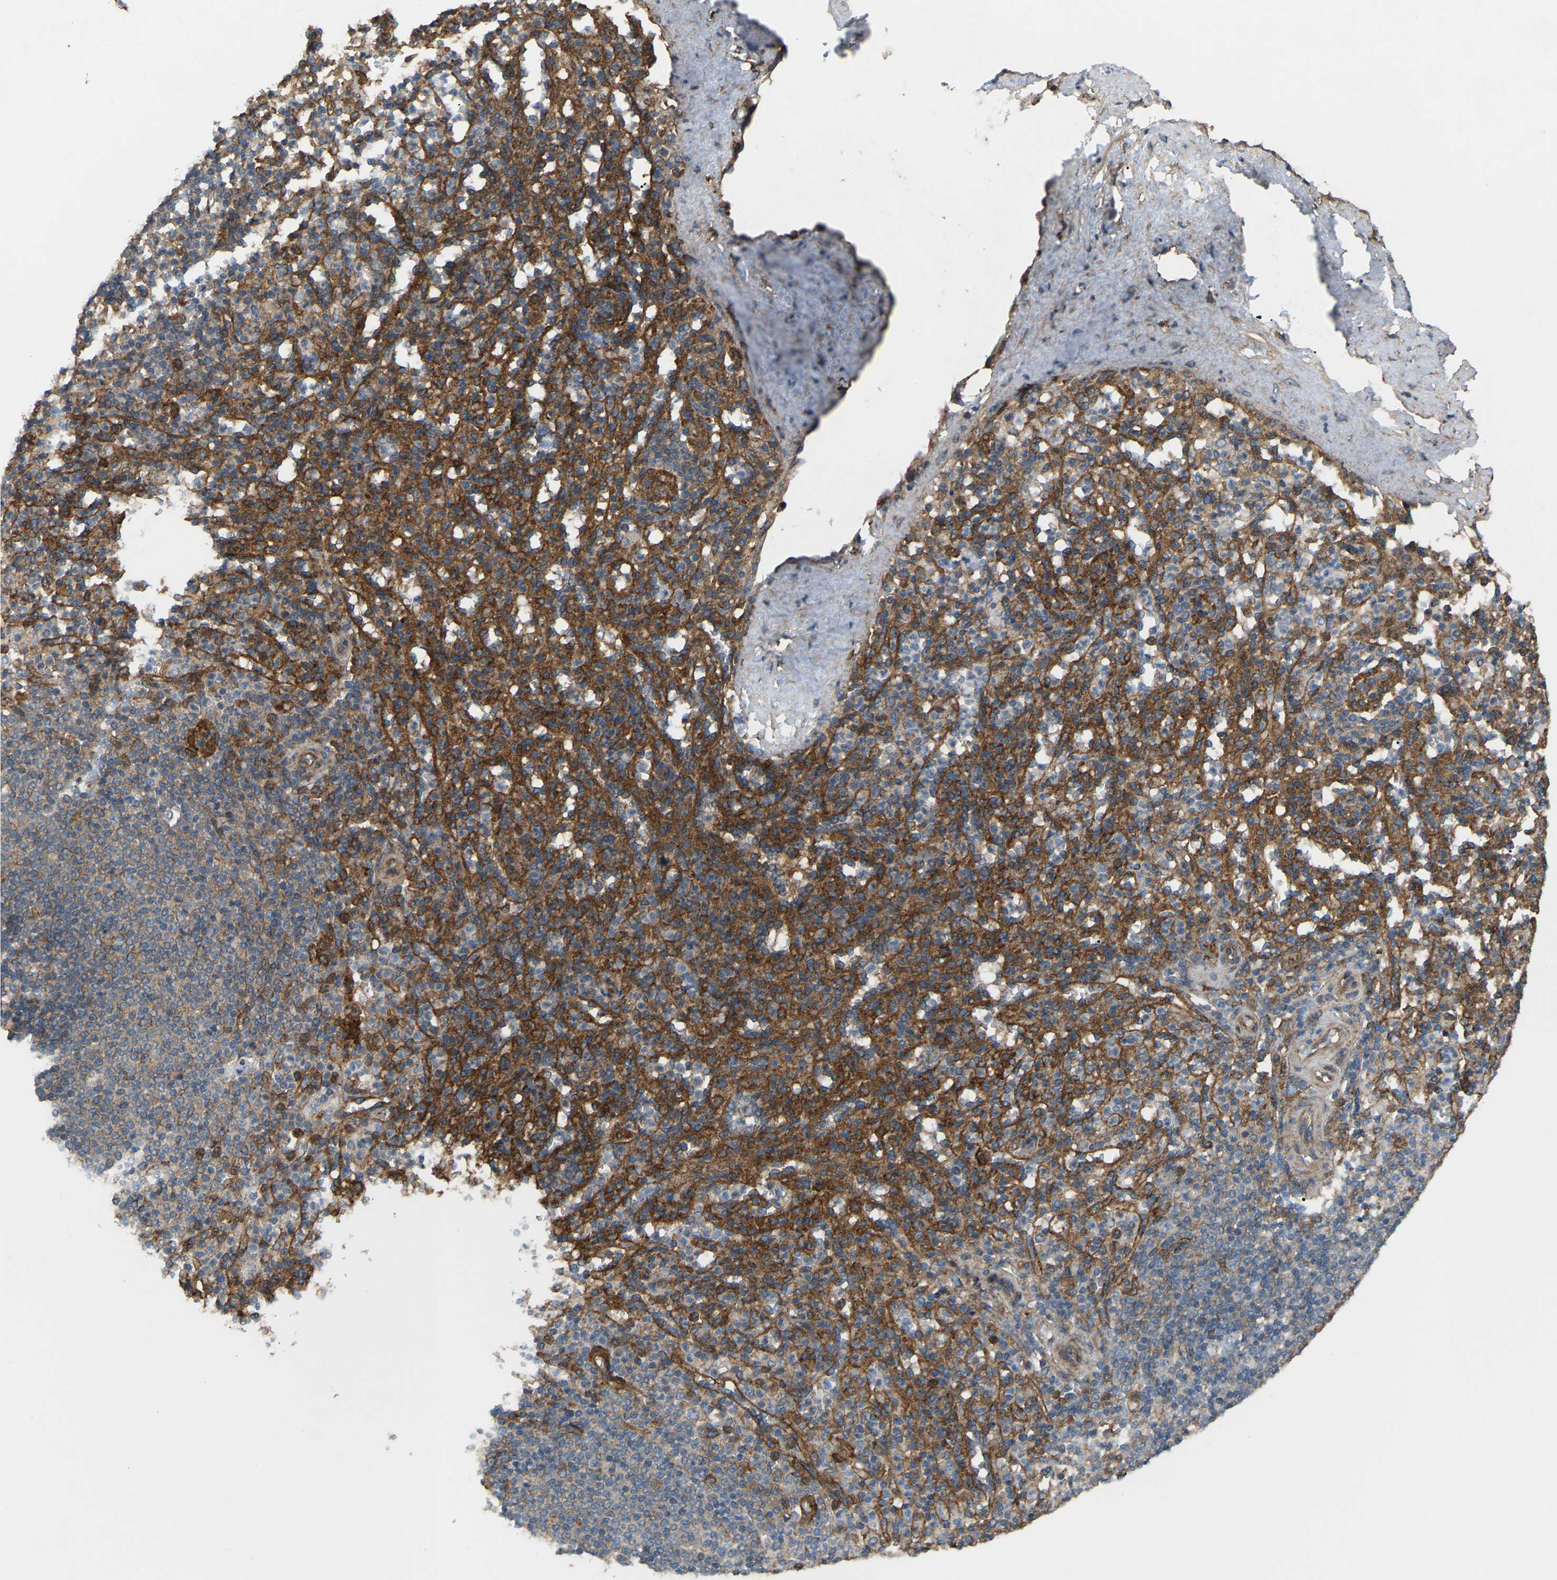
{"staining": {"intensity": "strong", "quantity": "25%-75%", "location": "cytoplasmic/membranous"}, "tissue": "spleen", "cell_type": "Cells in red pulp", "image_type": "normal", "snomed": [{"axis": "morphology", "description": "Normal tissue, NOS"}, {"axis": "topography", "description": "Spleen"}], "caption": "Cells in red pulp display strong cytoplasmic/membranous expression in about 25%-75% of cells in normal spleen. The staining was performed using DAB, with brown indicating positive protein expression. Nuclei are stained blue with hematoxylin.", "gene": "PICALM", "patient": {"sex": "male", "age": 36}}